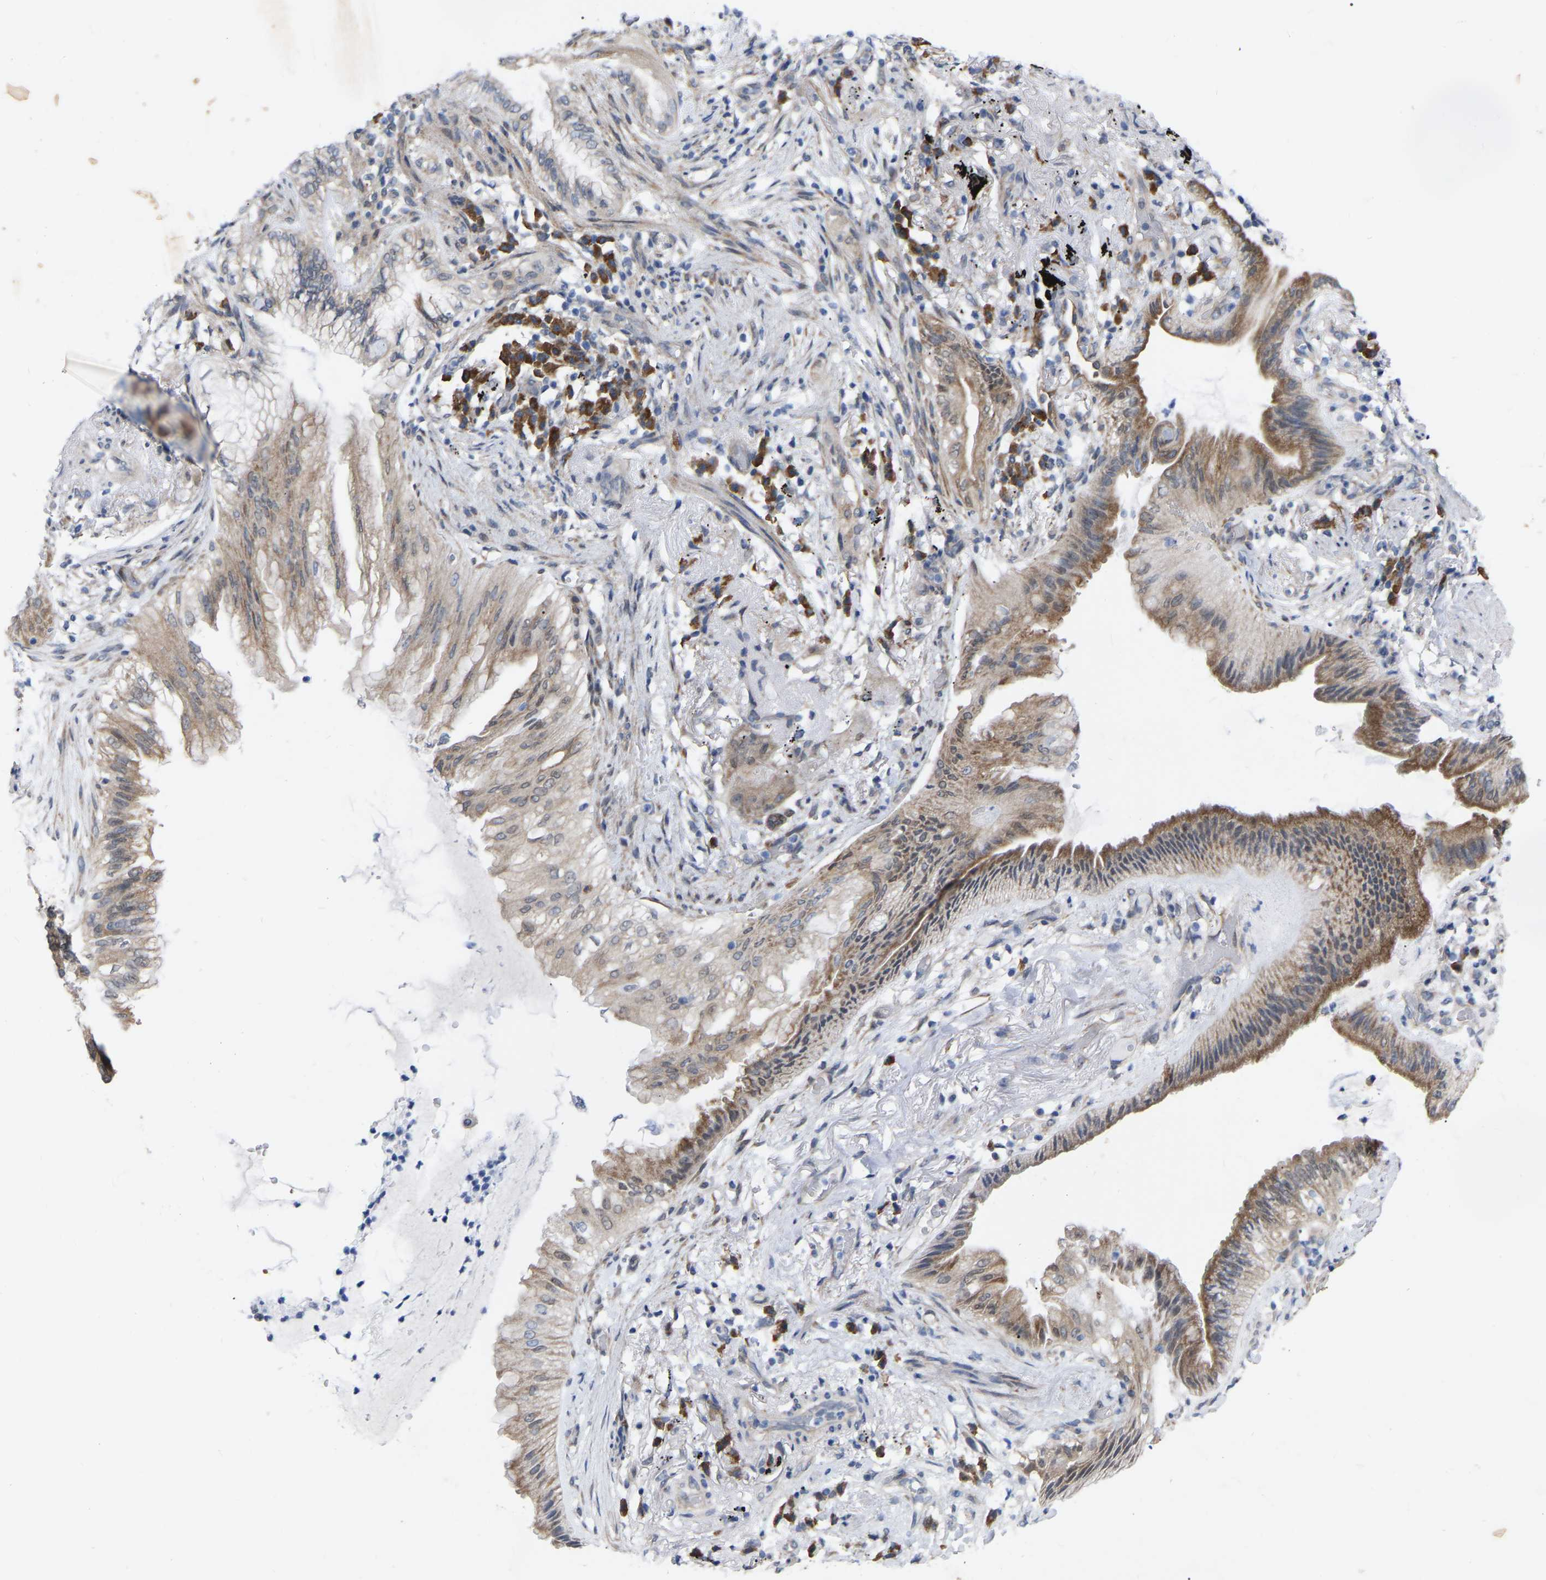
{"staining": {"intensity": "moderate", "quantity": "25%-75%", "location": "cytoplasmic/membranous"}, "tissue": "lung cancer", "cell_type": "Tumor cells", "image_type": "cancer", "snomed": [{"axis": "morphology", "description": "Normal tissue, NOS"}, {"axis": "morphology", "description": "Adenocarcinoma, NOS"}, {"axis": "topography", "description": "Bronchus"}, {"axis": "topography", "description": "Lung"}], "caption": "The immunohistochemical stain highlights moderate cytoplasmic/membranous staining in tumor cells of lung cancer tissue.", "gene": "UBE4B", "patient": {"sex": "female", "age": 70}}